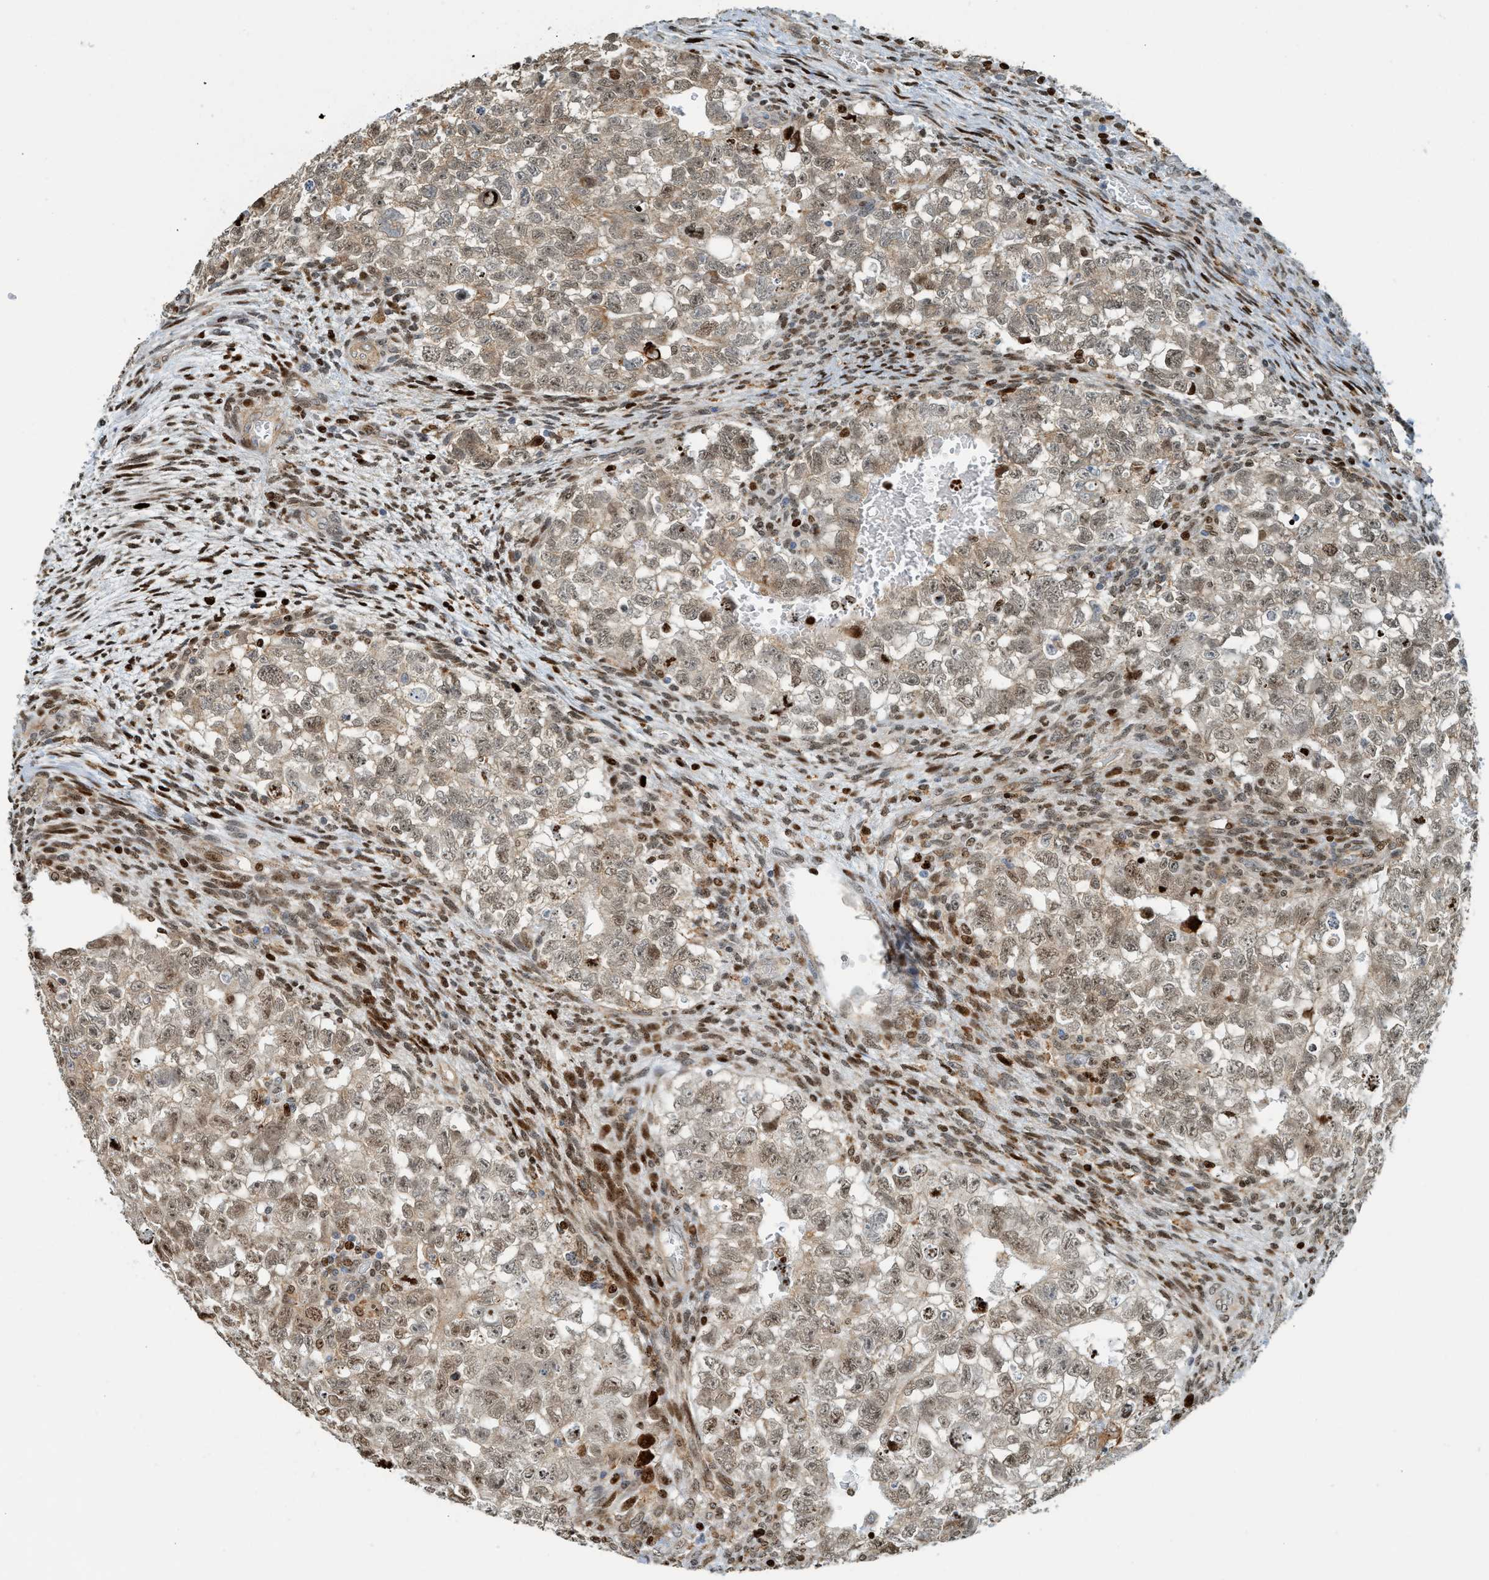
{"staining": {"intensity": "weak", "quantity": ">75%", "location": "nuclear"}, "tissue": "testis cancer", "cell_type": "Tumor cells", "image_type": "cancer", "snomed": [{"axis": "morphology", "description": "Seminoma, NOS"}, {"axis": "morphology", "description": "Carcinoma, Embryonal, NOS"}, {"axis": "topography", "description": "Testis"}], "caption": "Tumor cells show low levels of weak nuclear positivity in about >75% of cells in human testis cancer.", "gene": "SH3D19", "patient": {"sex": "male", "age": 38}}